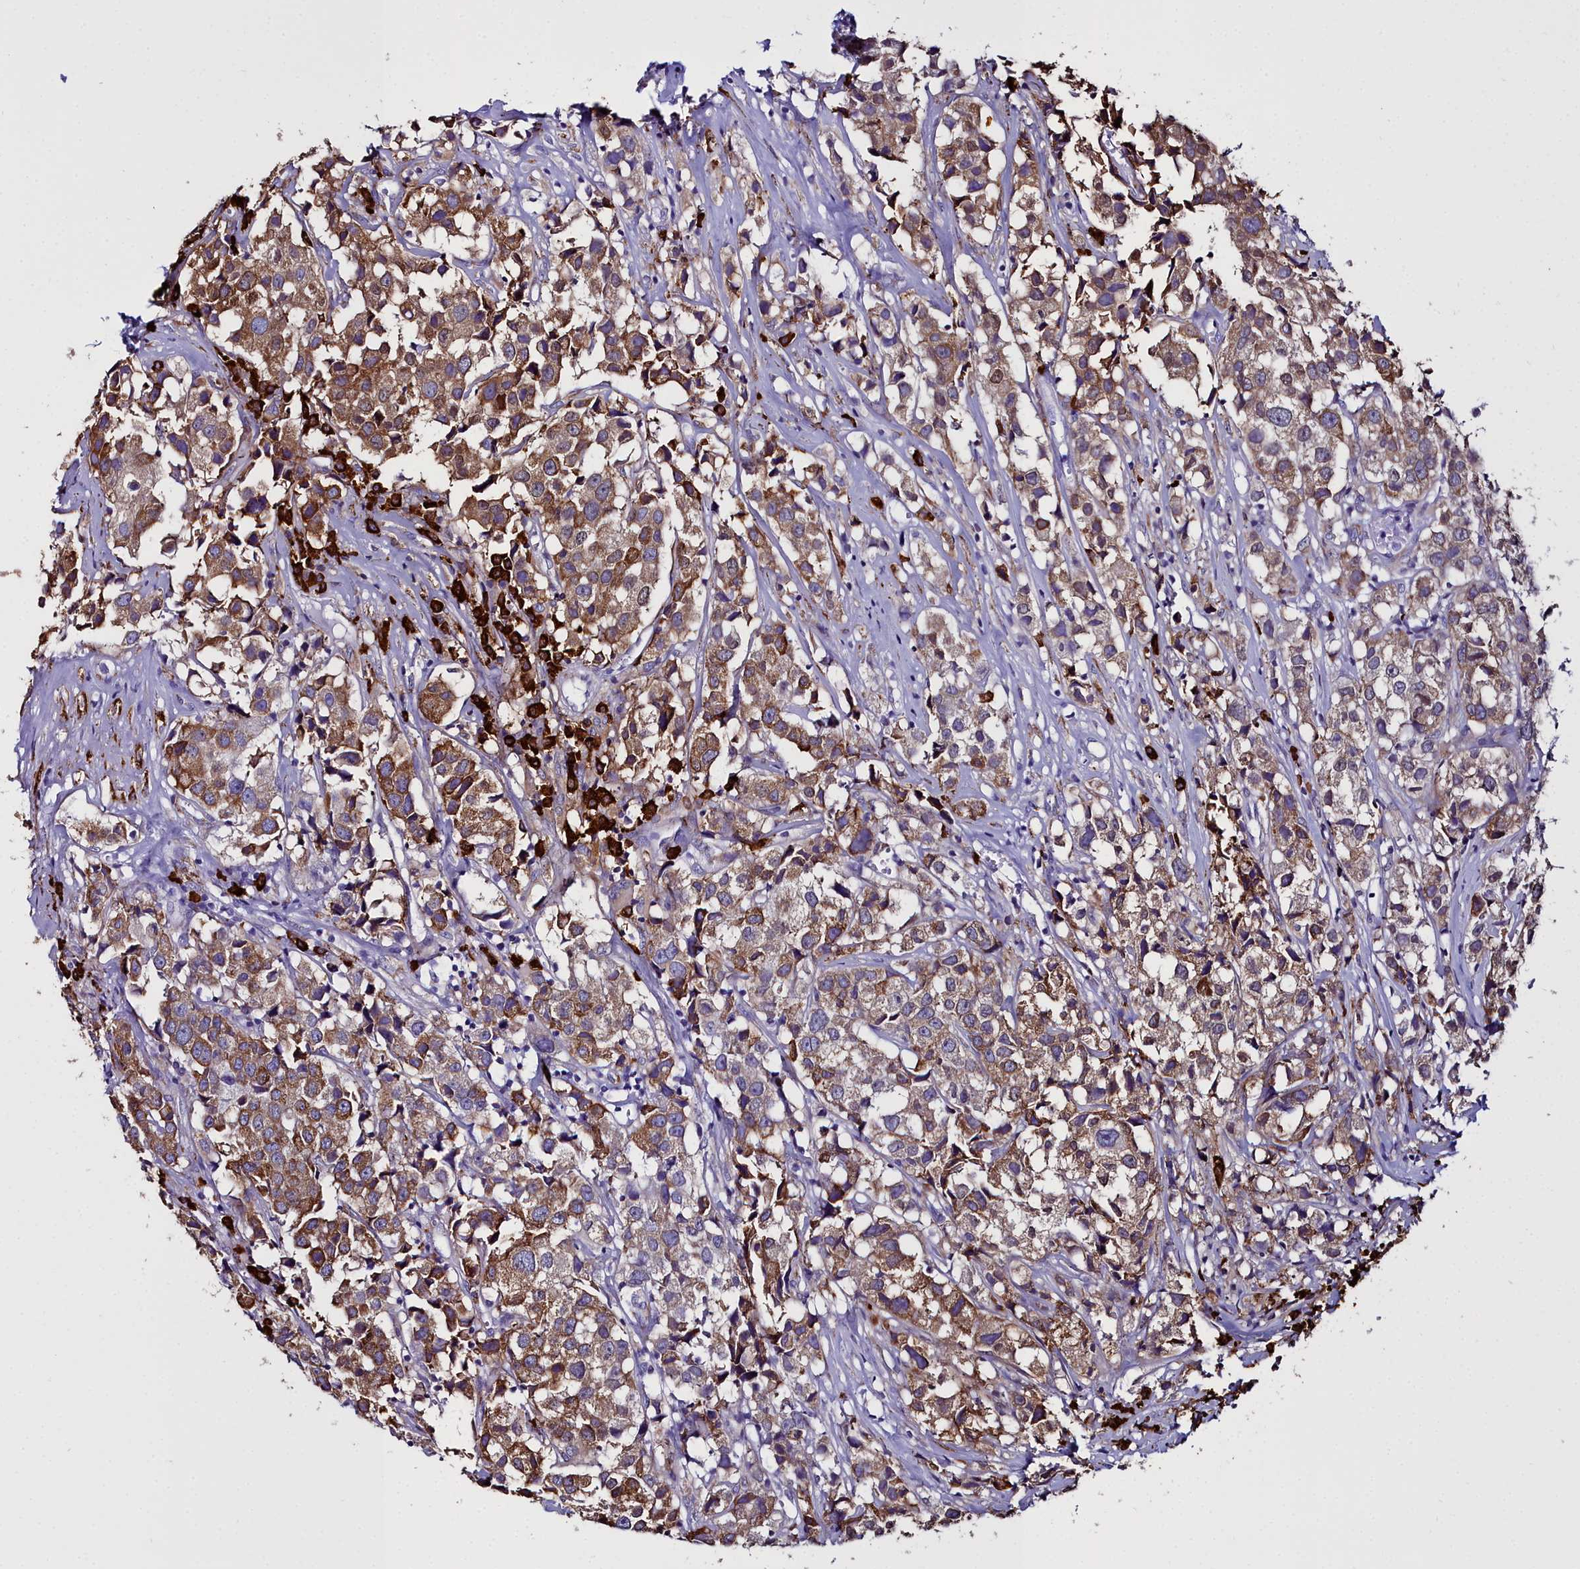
{"staining": {"intensity": "moderate", "quantity": ">75%", "location": "cytoplasmic/membranous"}, "tissue": "urothelial cancer", "cell_type": "Tumor cells", "image_type": "cancer", "snomed": [{"axis": "morphology", "description": "Urothelial carcinoma, High grade"}, {"axis": "topography", "description": "Urinary bladder"}], "caption": "The micrograph demonstrates staining of urothelial cancer, revealing moderate cytoplasmic/membranous protein positivity (brown color) within tumor cells. (DAB (3,3'-diaminobenzidine) = brown stain, brightfield microscopy at high magnification).", "gene": "TXNDC5", "patient": {"sex": "female", "age": 75}}